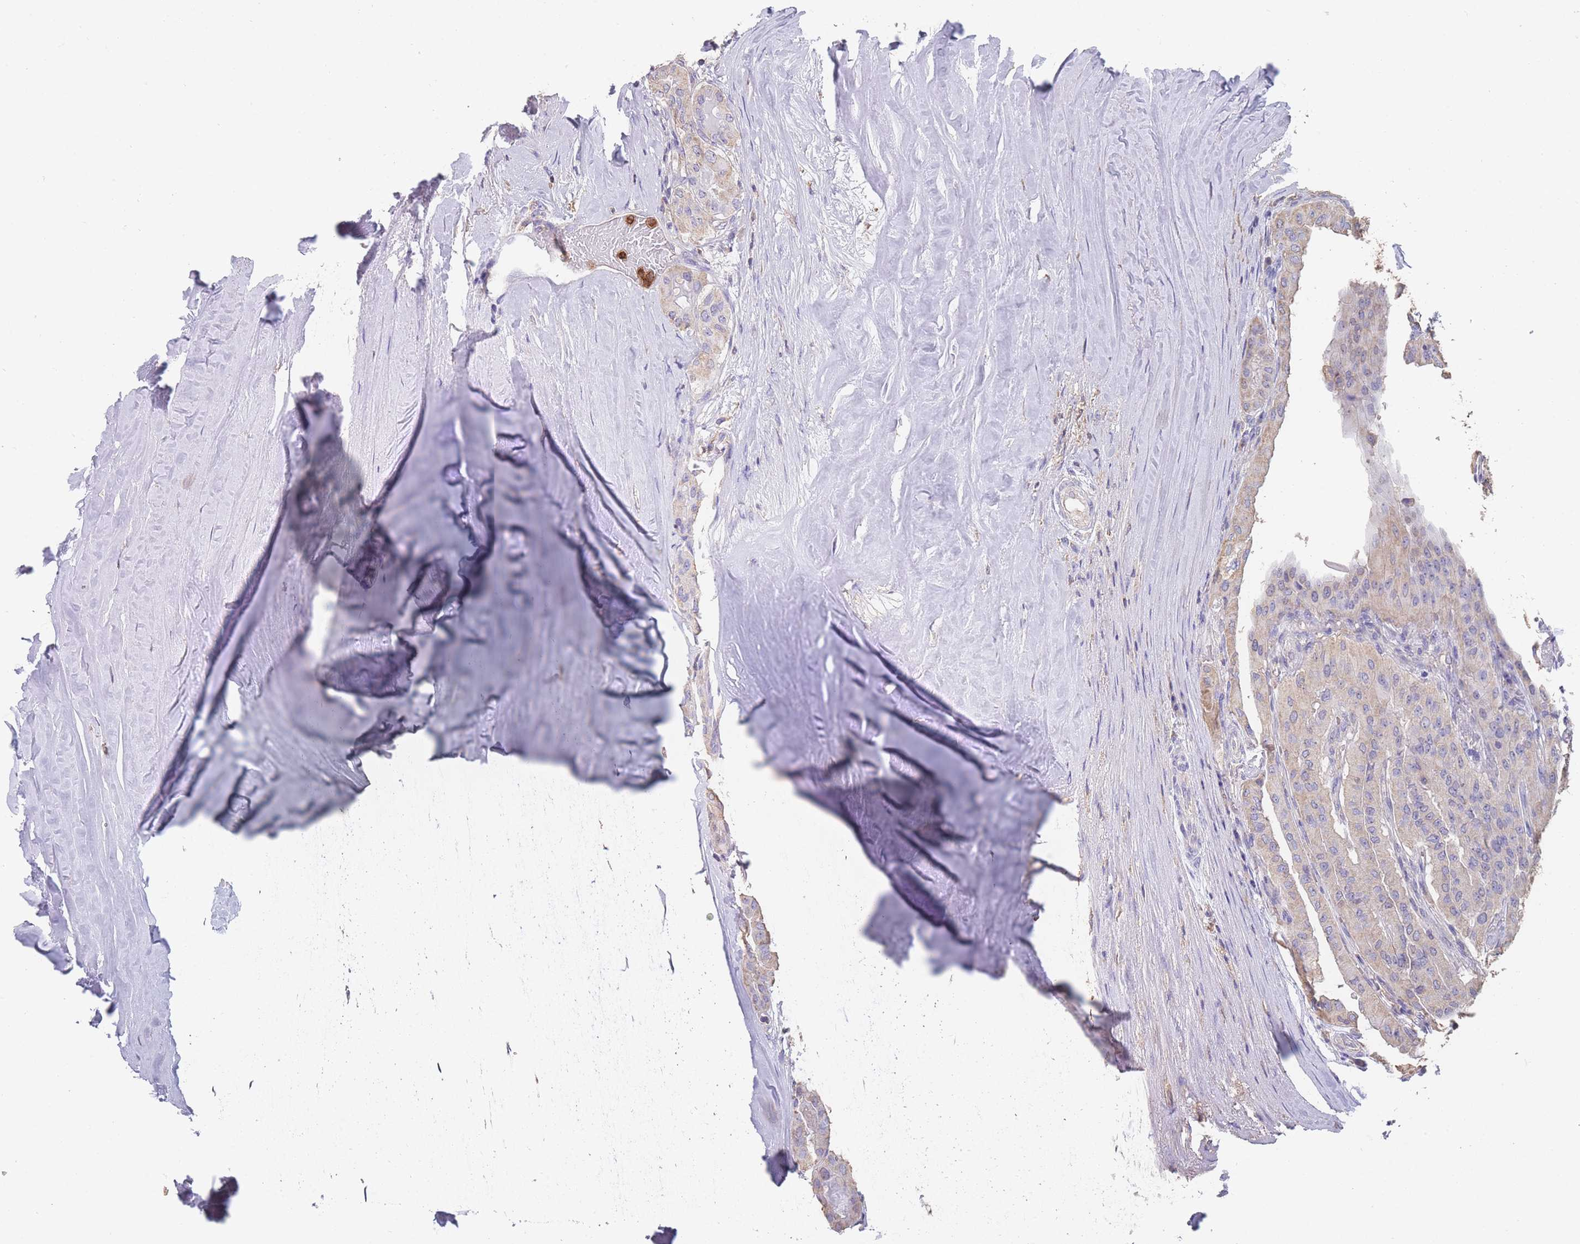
{"staining": {"intensity": "weak", "quantity": "<25%", "location": "cytoplasmic/membranous"}, "tissue": "thyroid cancer", "cell_type": "Tumor cells", "image_type": "cancer", "snomed": [{"axis": "morphology", "description": "Papillary adenocarcinoma, NOS"}, {"axis": "topography", "description": "Thyroid gland"}], "caption": "Immunohistochemical staining of human thyroid papillary adenocarcinoma shows no significant expression in tumor cells.", "gene": "CLEC12A", "patient": {"sex": "female", "age": 59}}